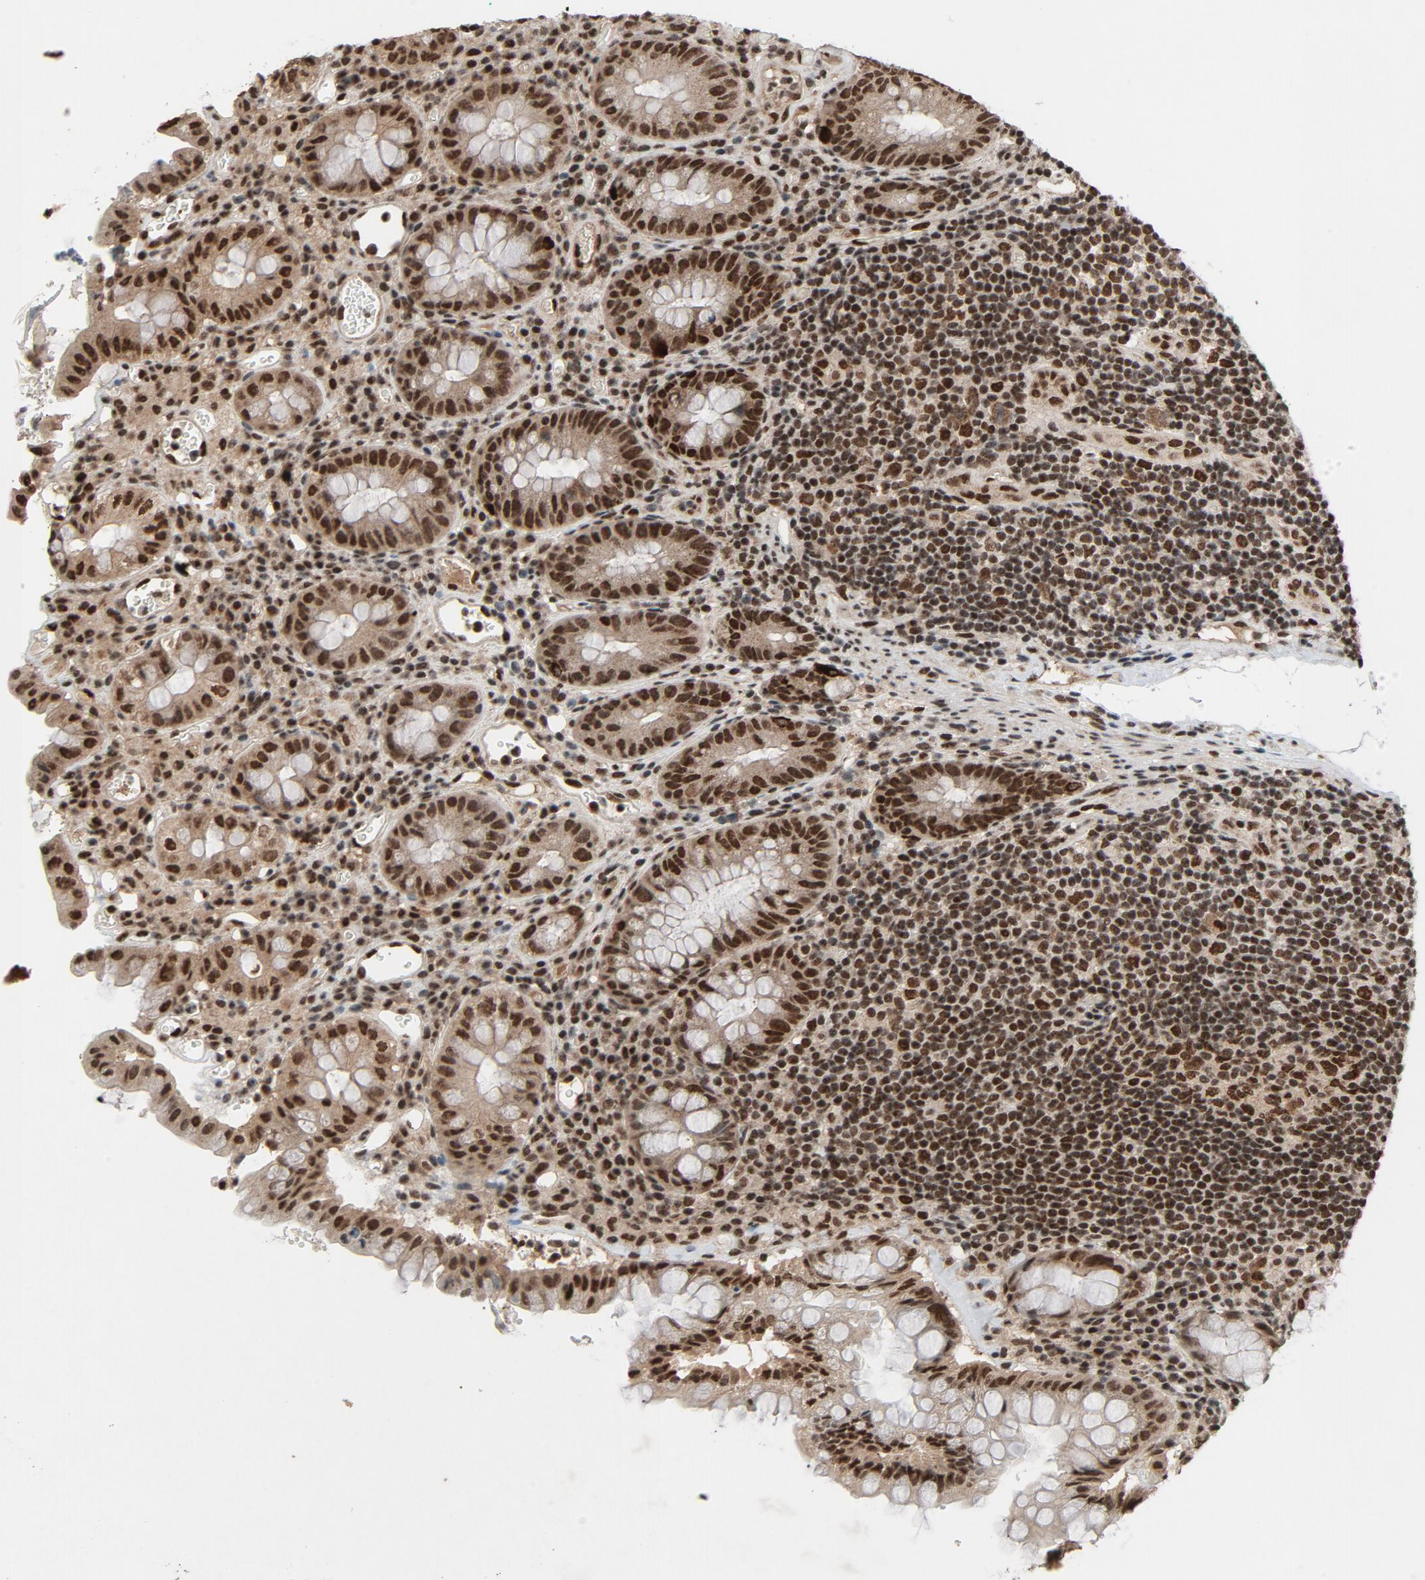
{"staining": {"intensity": "weak", "quantity": ">75%", "location": "cytoplasmic/membranous"}, "tissue": "colon", "cell_type": "Endothelial cells", "image_type": "normal", "snomed": [{"axis": "morphology", "description": "Normal tissue, NOS"}, {"axis": "topography", "description": "Colon"}], "caption": "Immunohistochemistry (IHC) of normal human colon shows low levels of weak cytoplasmic/membranous expression in approximately >75% of endothelial cells. The staining was performed using DAB (3,3'-diaminobenzidine) to visualize the protein expression in brown, while the nuclei were stained in blue with hematoxylin (Magnification: 20x).", "gene": "SMARCD1", "patient": {"sex": "female", "age": 46}}